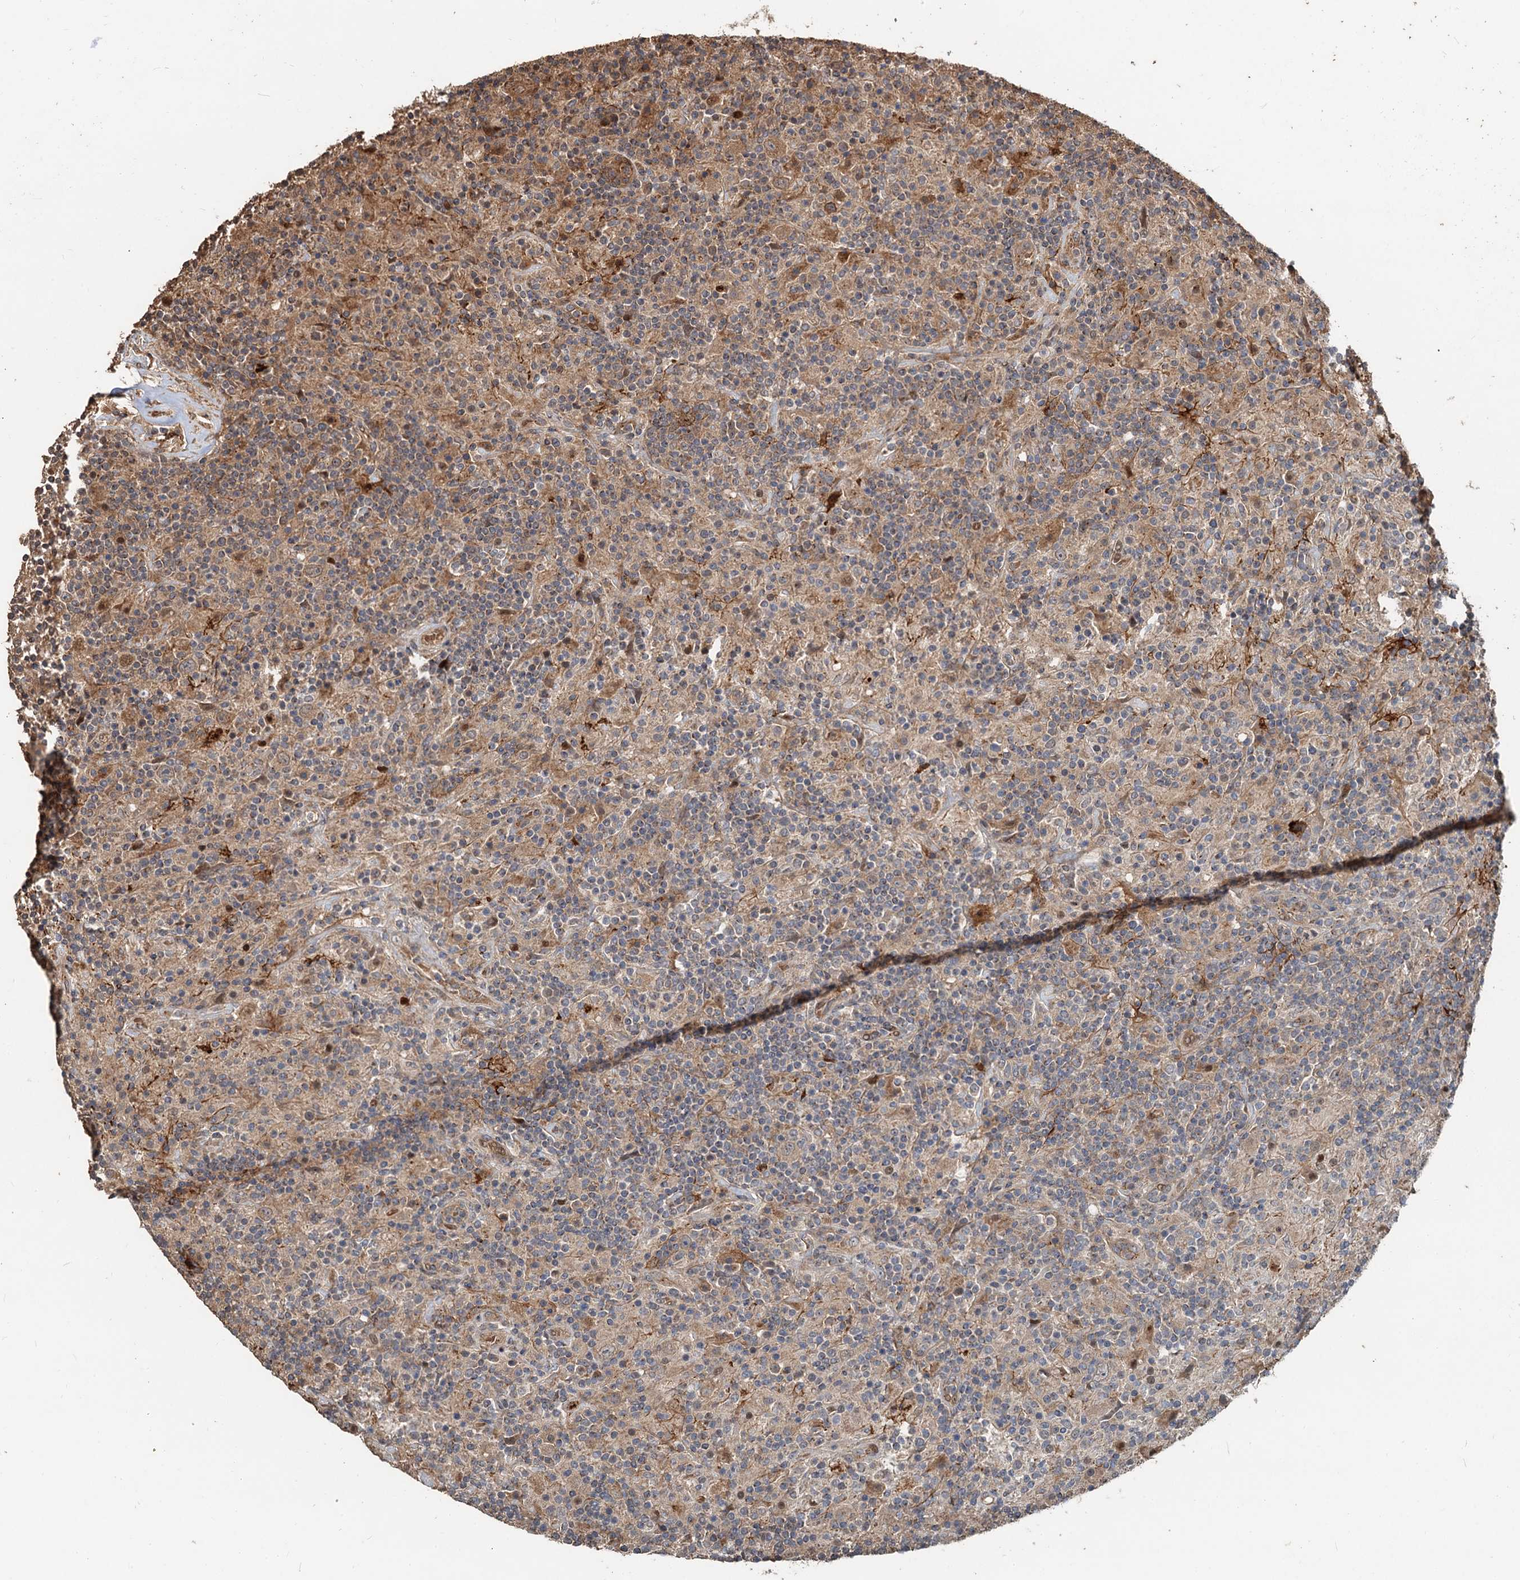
{"staining": {"intensity": "weak", "quantity": "25%-75%", "location": "cytoplasmic/membranous"}, "tissue": "lymphoma", "cell_type": "Tumor cells", "image_type": "cancer", "snomed": [{"axis": "morphology", "description": "Hodgkin's disease, NOS"}, {"axis": "topography", "description": "Lymph node"}], "caption": "Human Hodgkin's disease stained with a protein marker shows weak staining in tumor cells.", "gene": "DEXI", "patient": {"sex": "male", "age": 70}}